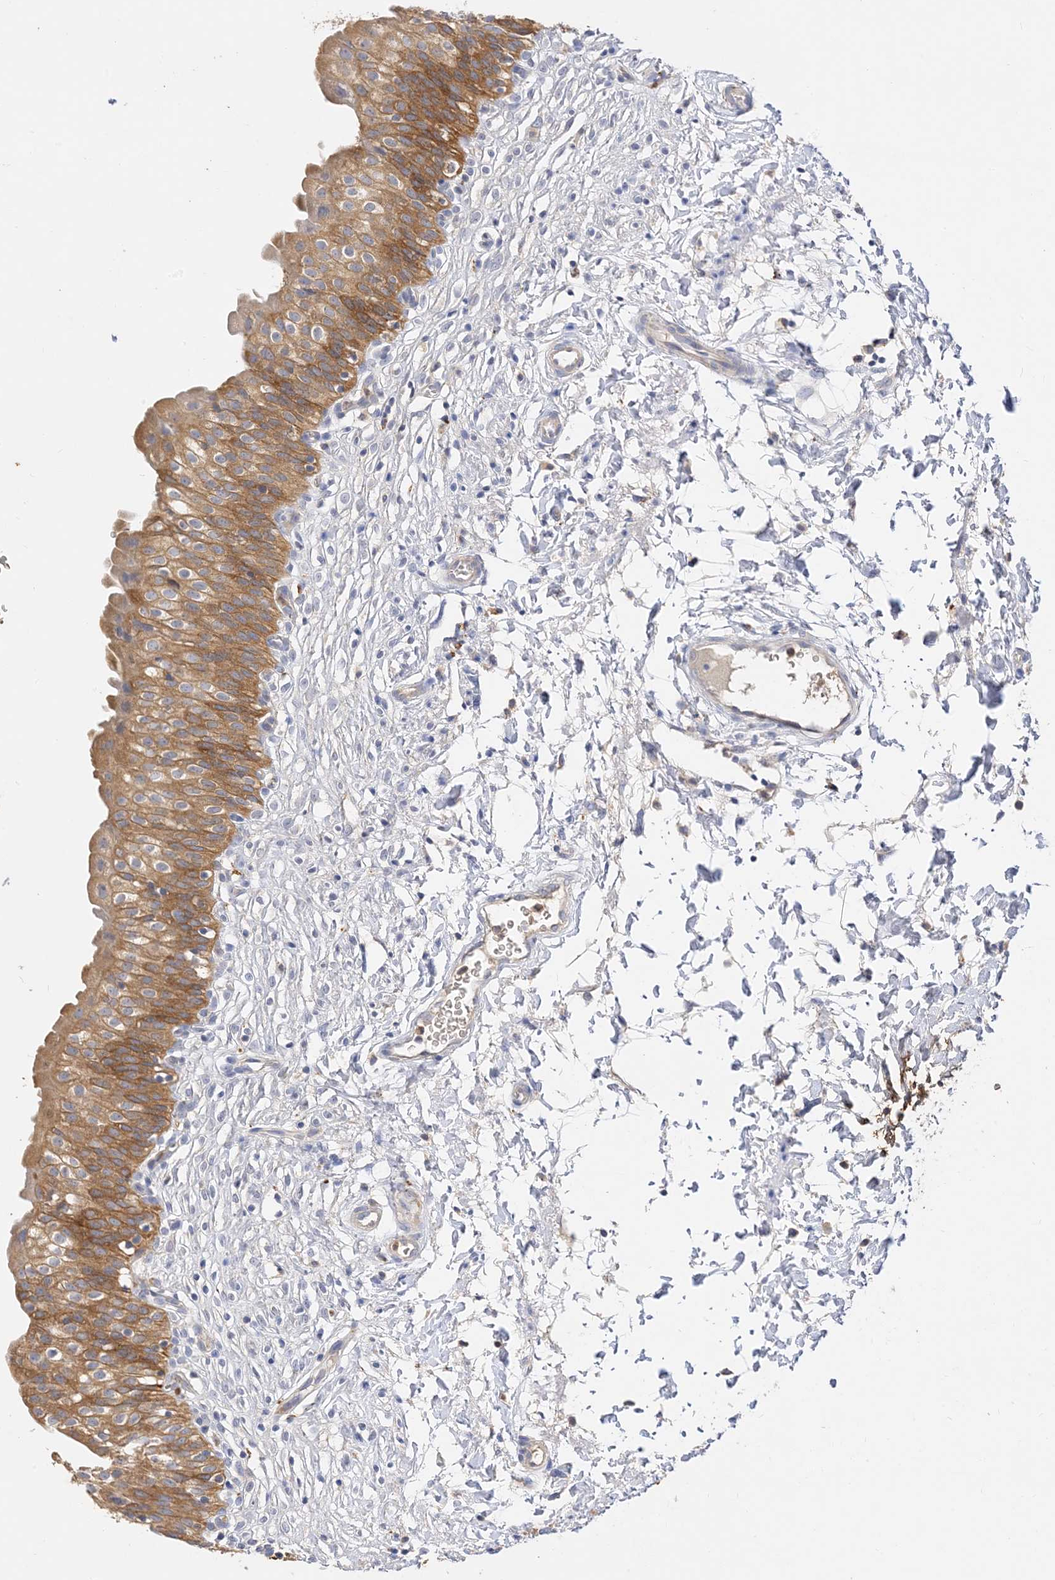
{"staining": {"intensity": "moderate", "quantity": ">75%", "location": "cytoplasmic/membranous"}, "tissue": "urinary bladder", "cell_type": "Urothelial cells", "image_type": "normal", "snomed": [{"axis": "morphology", "description": "Normal tissue, NOS"}, {"axis": "topography", "description": "Urinary bladder"}], "caption": "The photomicrograph shows staining of benign urinary bladder, revealing moderate cytoplasmic/membranous protein expression (brown color) within urothelial cells. The protein of interest is stained brown, and the nuclei are stained in blue (DAB IHC with brightfield microscopy, high magnification).", "gene": "ARV1", "patient": {"sex": "male", "age": 55}}